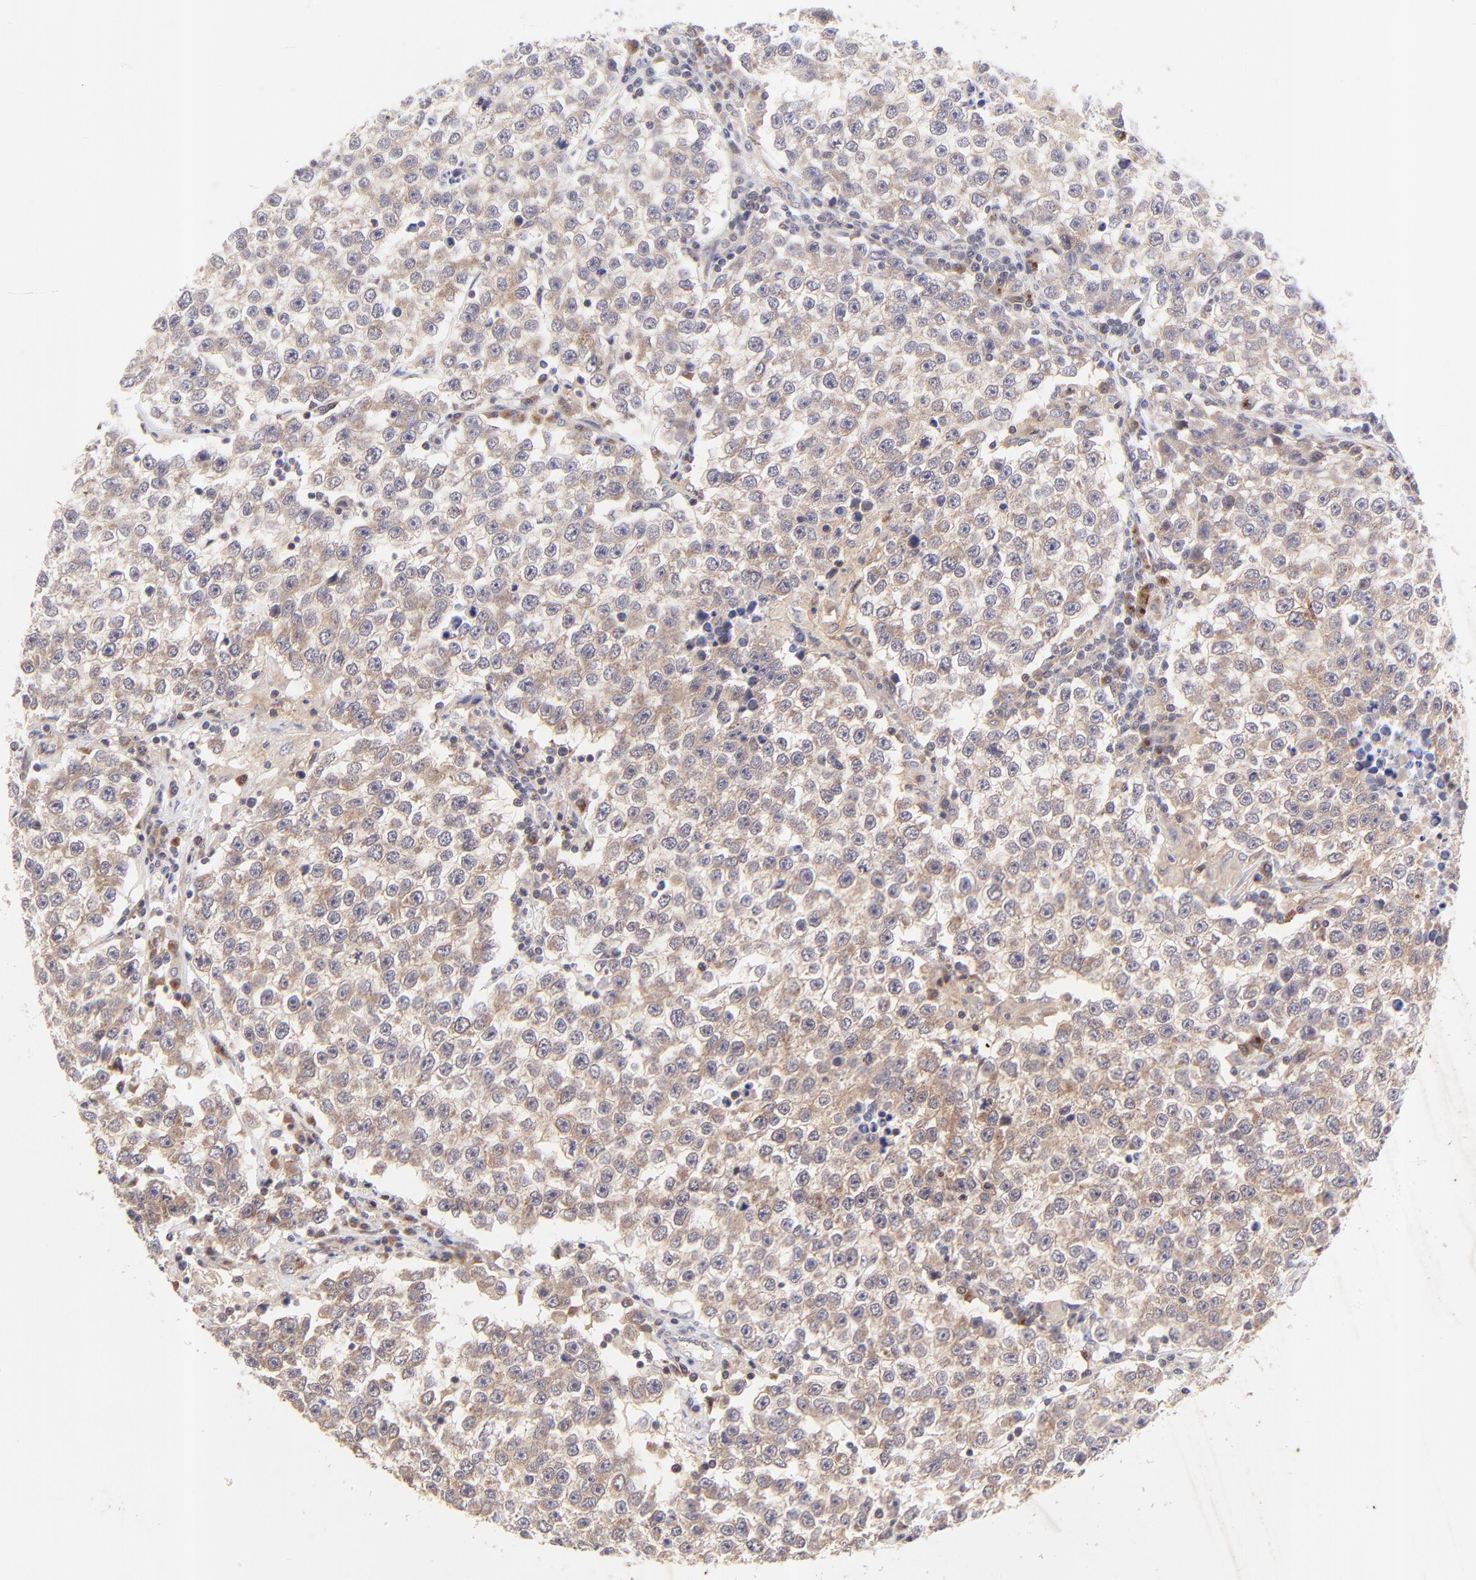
{"staining": {"intensity": "weak", "quantity": ">75%", "location": "cytoplasmic/membranous"}, "tissue": "testis cancer", "cell_type": "Tumor cells", "image_type": "cancer", "snomed": [{"axis": "morphology", "description": "Seminoma, NOS"}, {"axis": "topography", "description": "Testis"}], "caption": "Testis cancer stained for a protein displays weak cytoplasmic/membranous positivity in tumor cells.", "gene": "TNRC6B", "patient": {"sex": "male", "age": 36}}